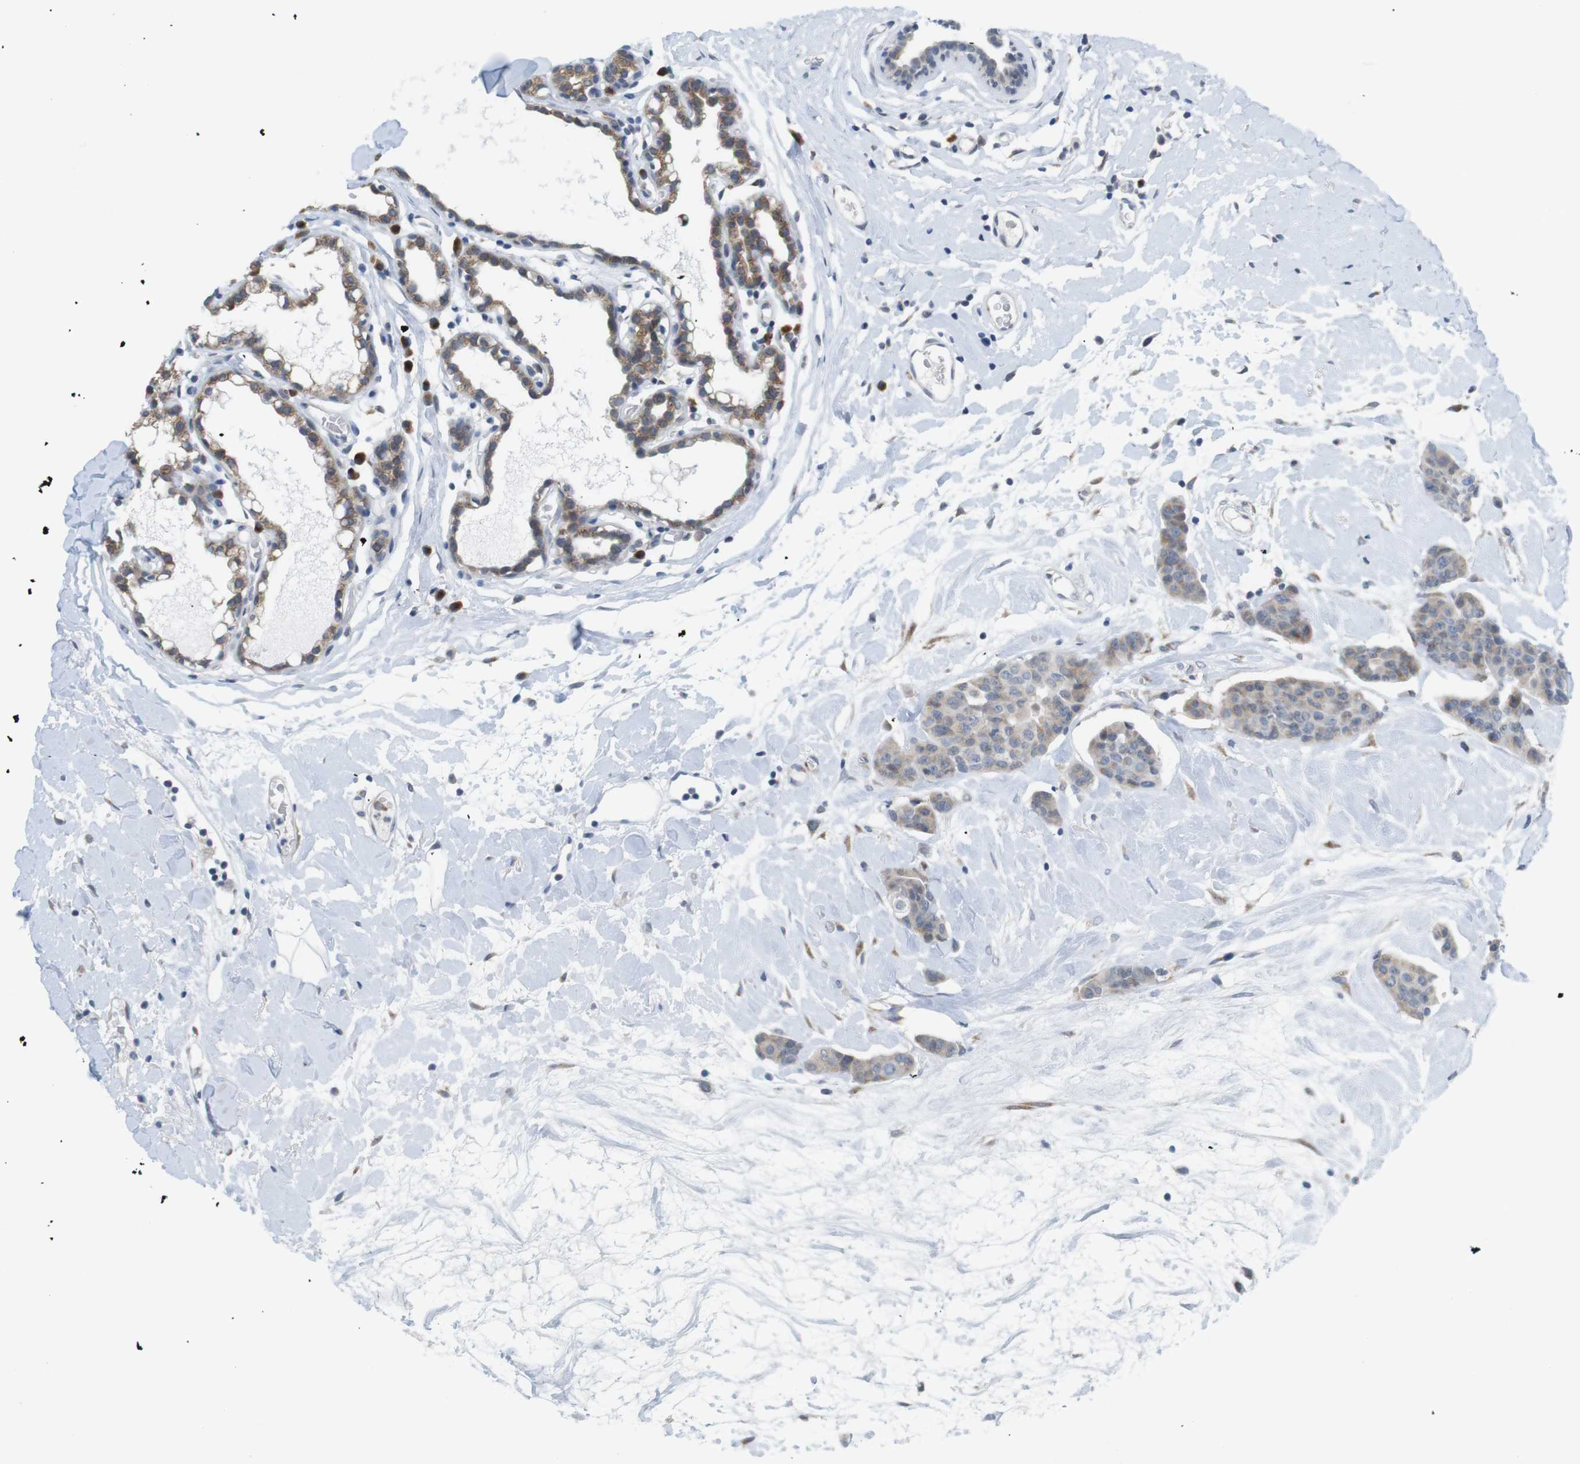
{"staining": {"intensity": "weak", "quantity": "25%-75%", "location": "cytoplasmic/membranous"}, "tissue": "breast cancer", "cell_type": "Tumor cells", "image_type": "cancer", "snomed": [{"axis": "morphology", "description": "Normal tissue, NOS"}, {"axis": "morphology", "description": "Duct carcinoma"}, {"axis": "topography", "description": "Breast"}], "caption": "Weak cytoplasmic/membranous protein positivity is present in approximately 25%-75% of tumor cells in breast cancer. The staining was performed using DAB, with brown indicating positive protein expression. Nuclei are stained blue with hematoxylin.", "gene": "ERGIC3", "patient": {"sex": "female", "age": 40}}